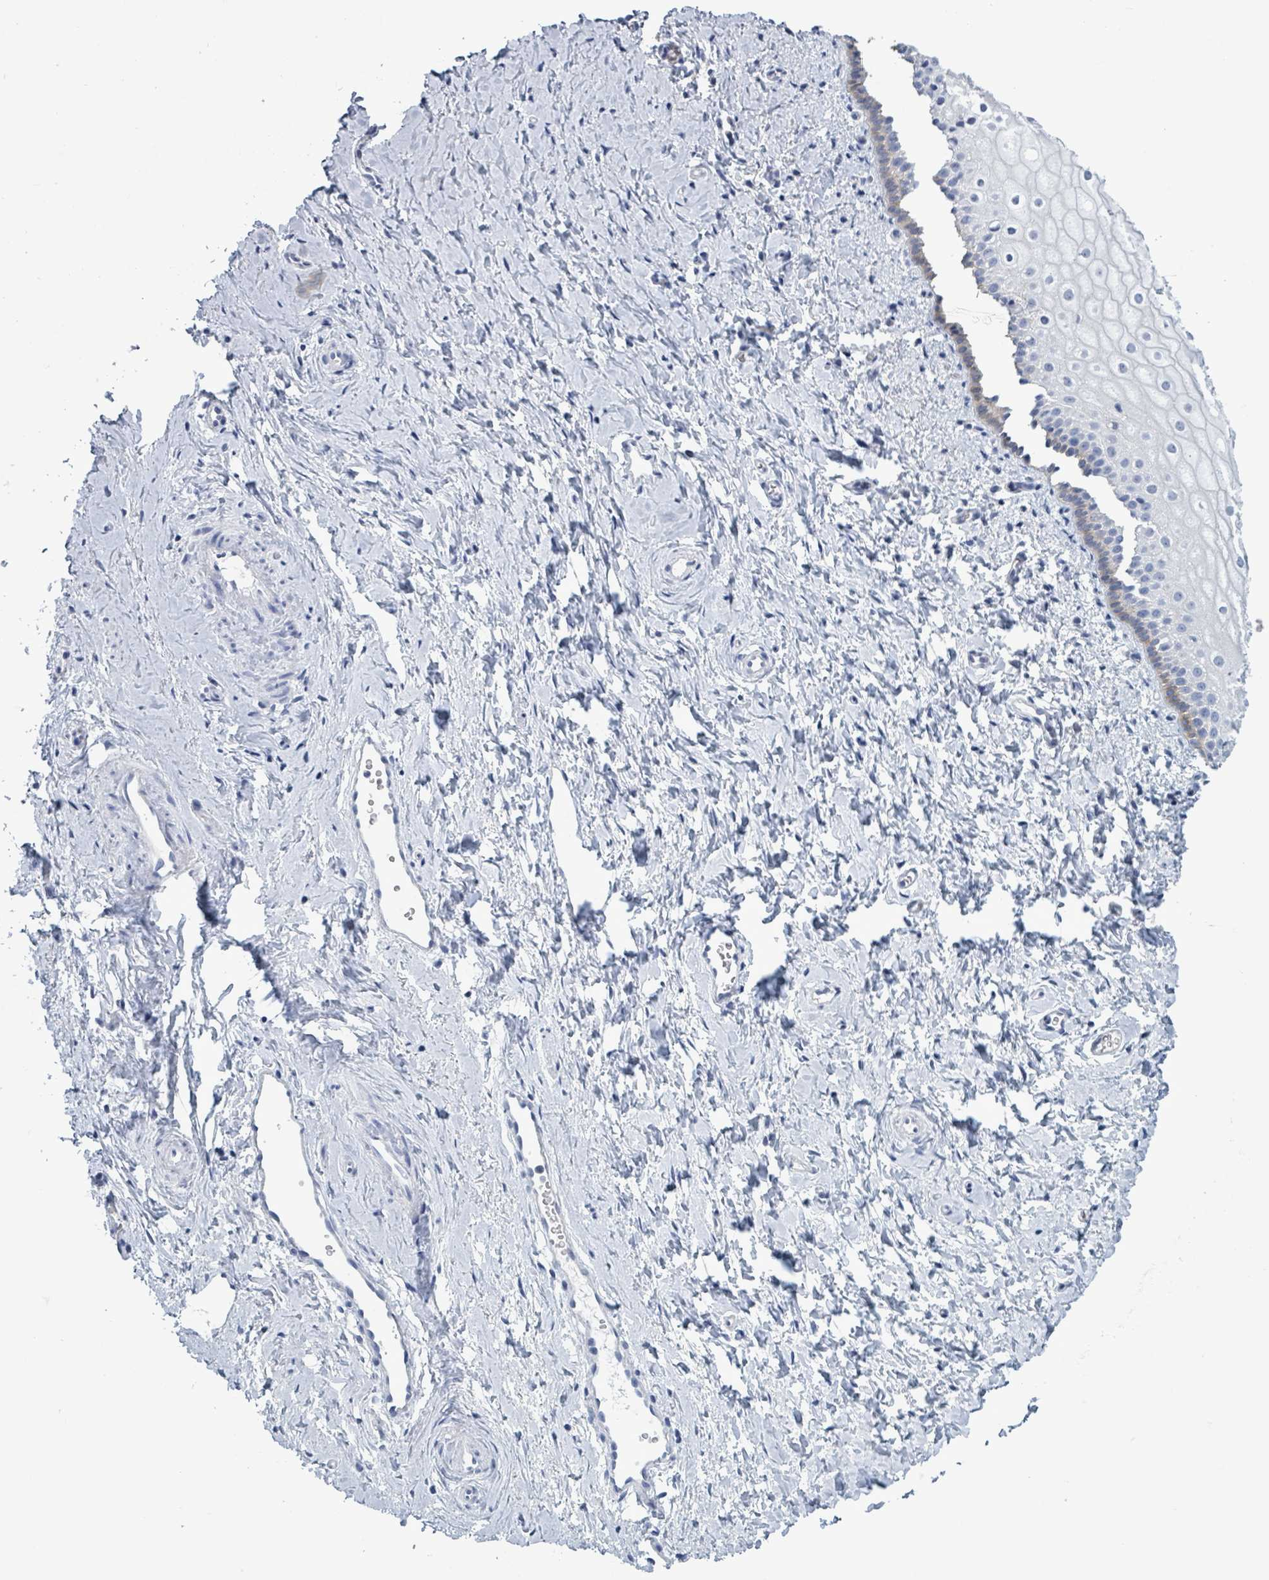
{"staining": {"intensity": "weak", "quantity": "25%-75%", "location": "cytoplasmic/membranous"}, "tissue": "vagina", "cell_type": "Squamous epithelial cells", "image_type": "normal", "snomed": [{"axis": "morphology", "description": "Normal tissue, NOS"}, {"axis": "topography", "description": "Vagina"}], "caption": "DAB immunohistochemical staining of unremarkable vagina exhibits weak cytoplasmic/membranous protein staining in approximately 25%-75% of squamous epithelial cells. (Stains: DAB in brown, nuclei in blue, Microscopy: brightfield microscopy at high magnification).", "gene": "BSG", "patient": {"sex": "female", "age": 56}}